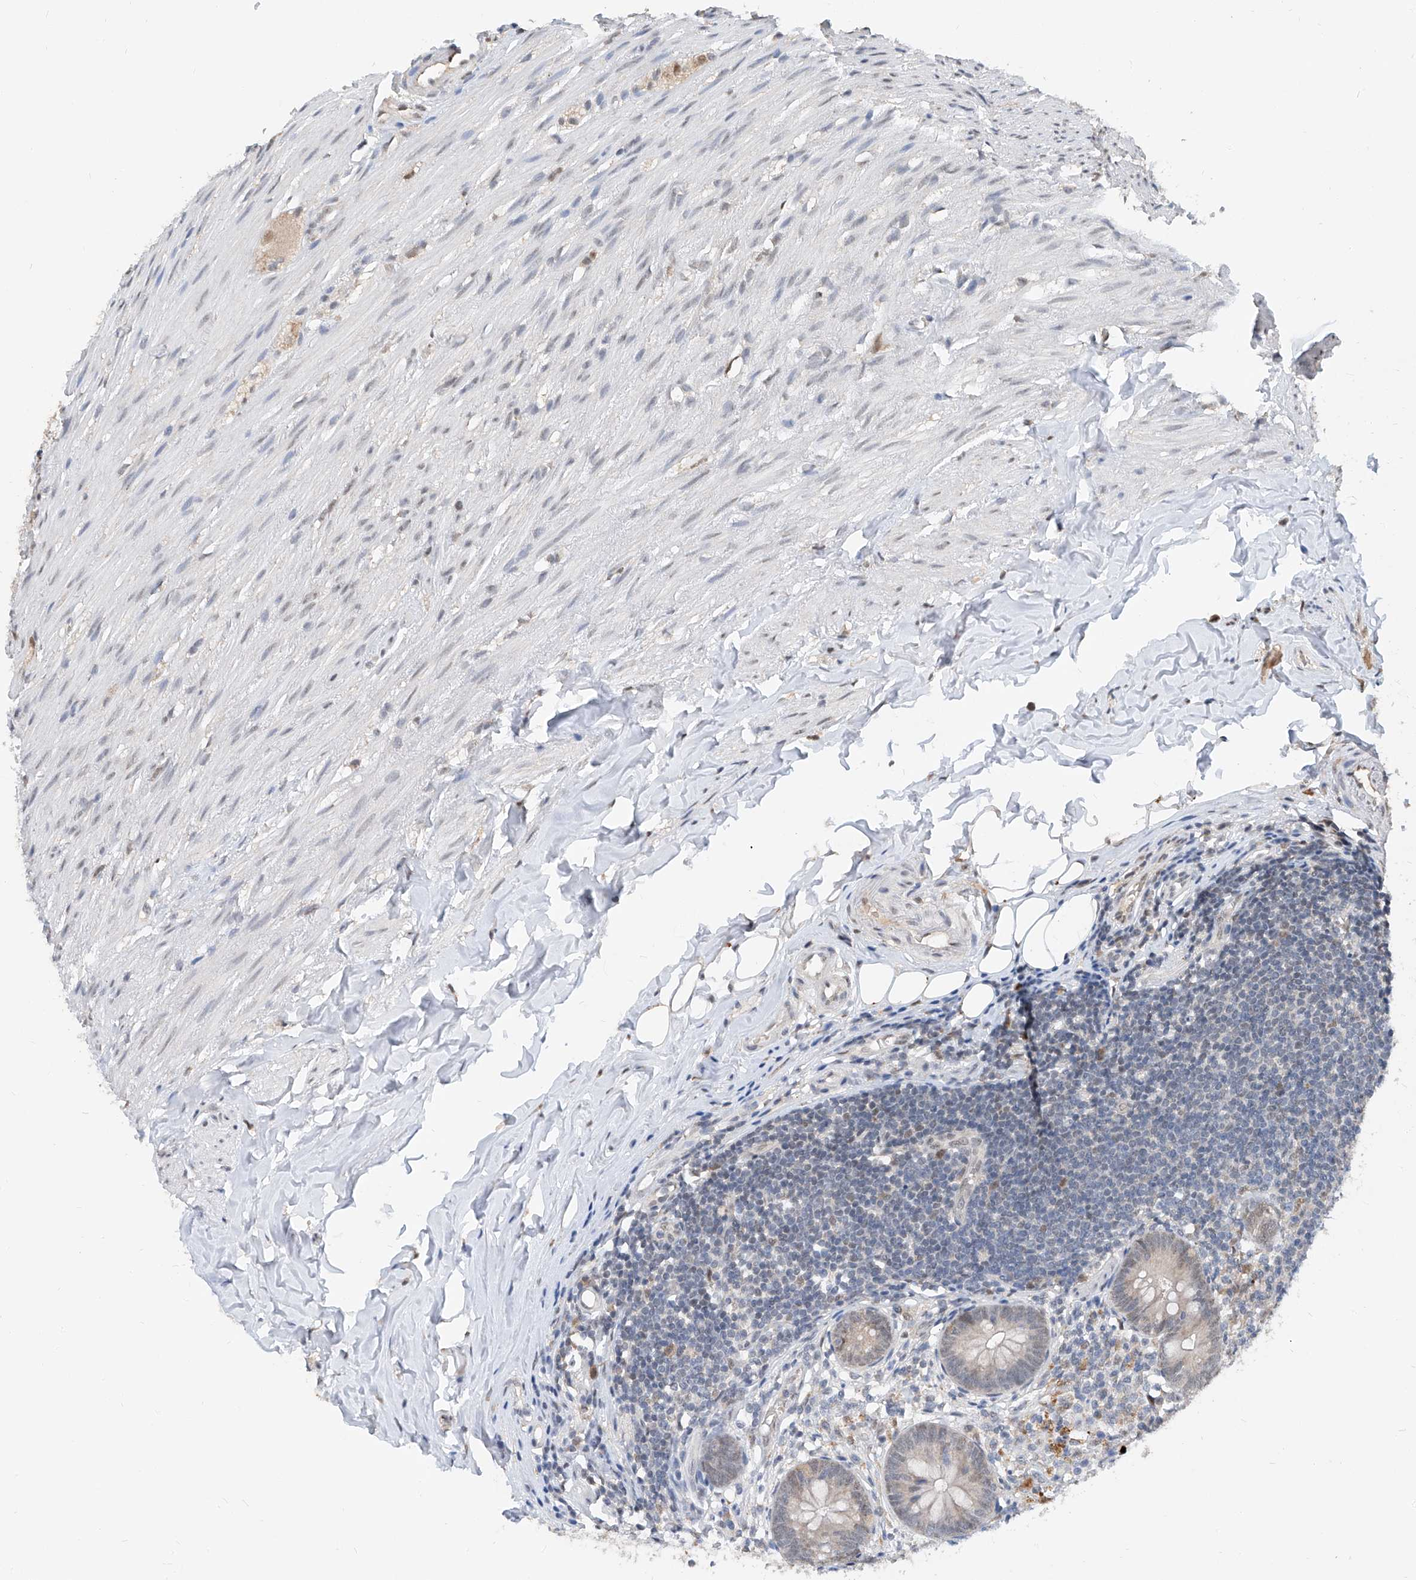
{"staining": {"intensity": "negative", "quantity": "none", "location": "none"}, "tissue": "appendix", "cell_type": "Glandular cells", "image_type": "normal", "snomed": [{"axis": "morphology", "description": "Normal tissue, NOS"}, {"axis": "topography", "description": "Appendix"}], "caption": "IHC of unremarkable human appendix displays no positivity in glandular cells.", "gene": "CARMIL3", "patient": {"sex": "female", "age": 62}}